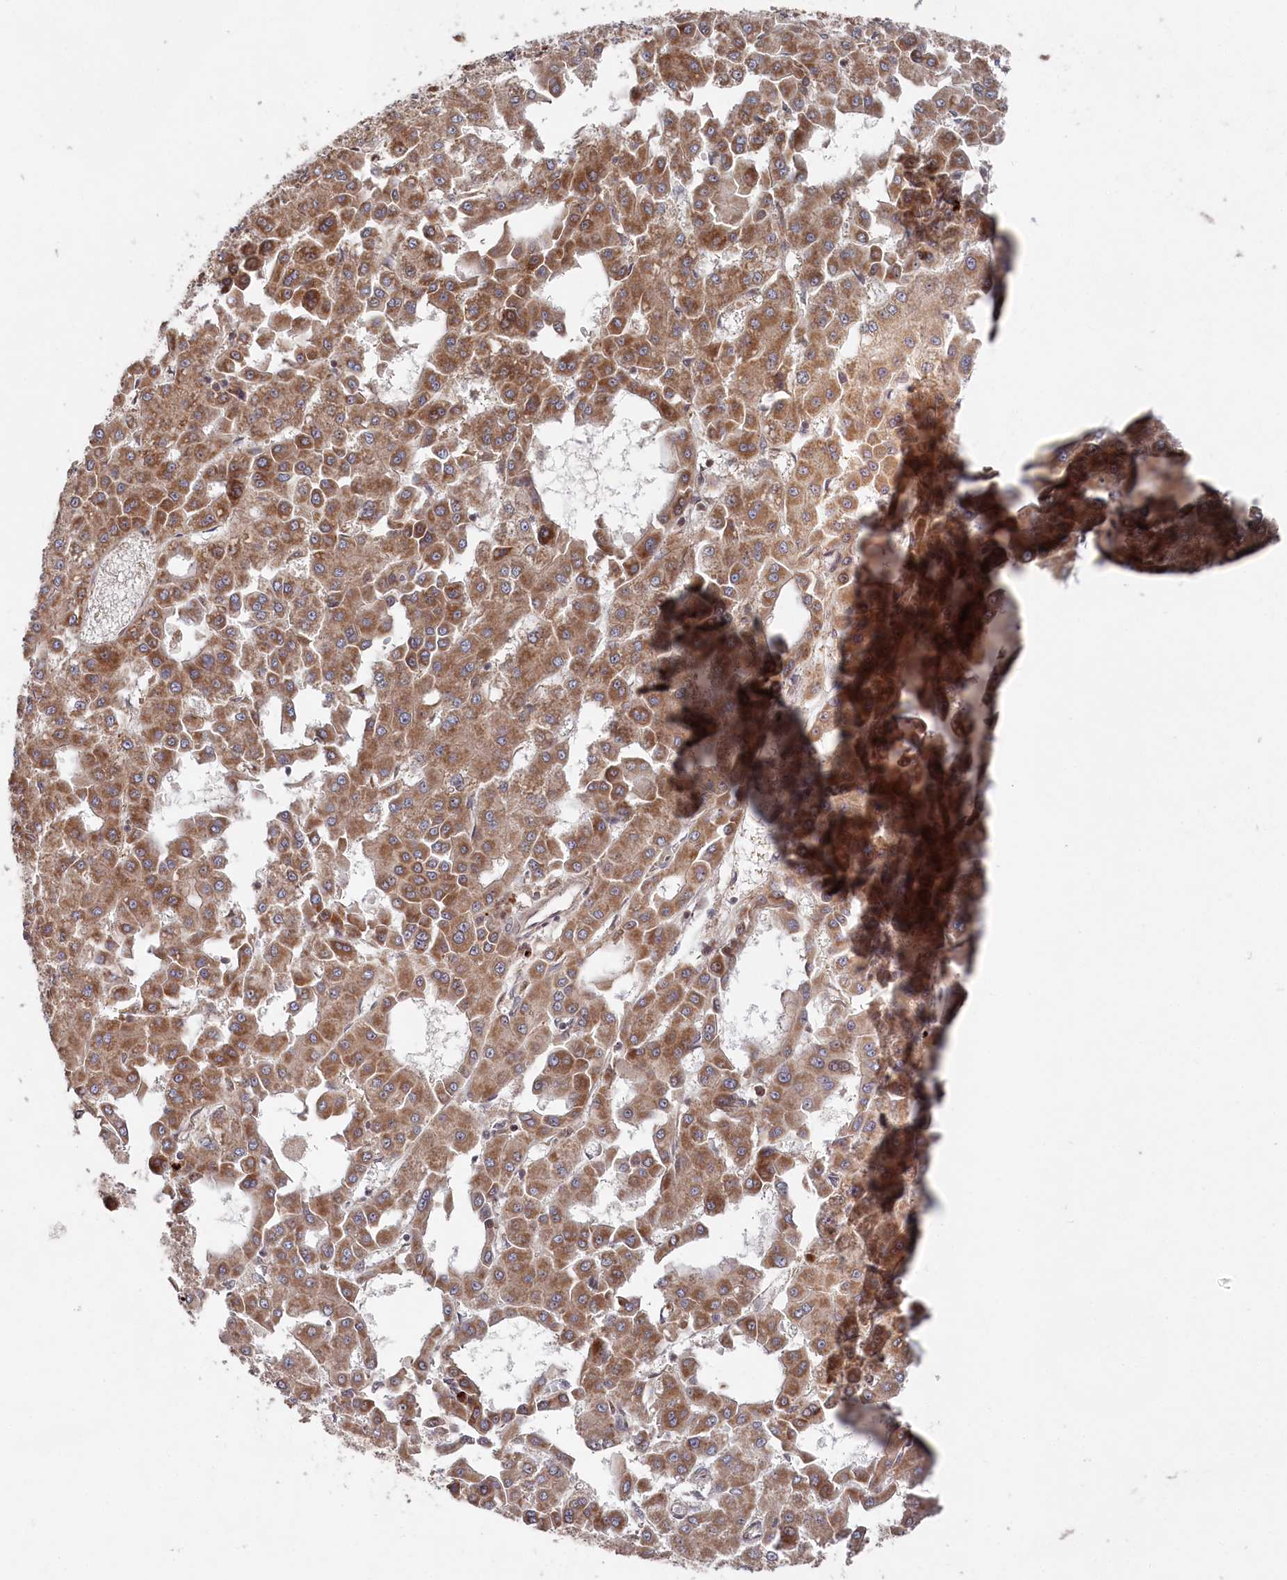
{"staining": {"intensity": "moderate", "quantity": ">75%", "location": "cytoplasmic/membranous"}, "tissue": "liver cancer", "cell_type": "Tumor cells", "image_type": "cancer", "snomed": [{"axis": "morphology", "description": "Carcinoma, Hepatocellular, NOS"}, {"axis": "topography", "description": "Liver"}], "caption": "Immunohistochemical staining of human liver hepatocellular carcinoma shows medium levels of moderate cytoplasmic/membranous protein positivity in approximately >75% of tumor cells.", "gene": "WAPL", "patient": {"sex": "male", "age": 47}}